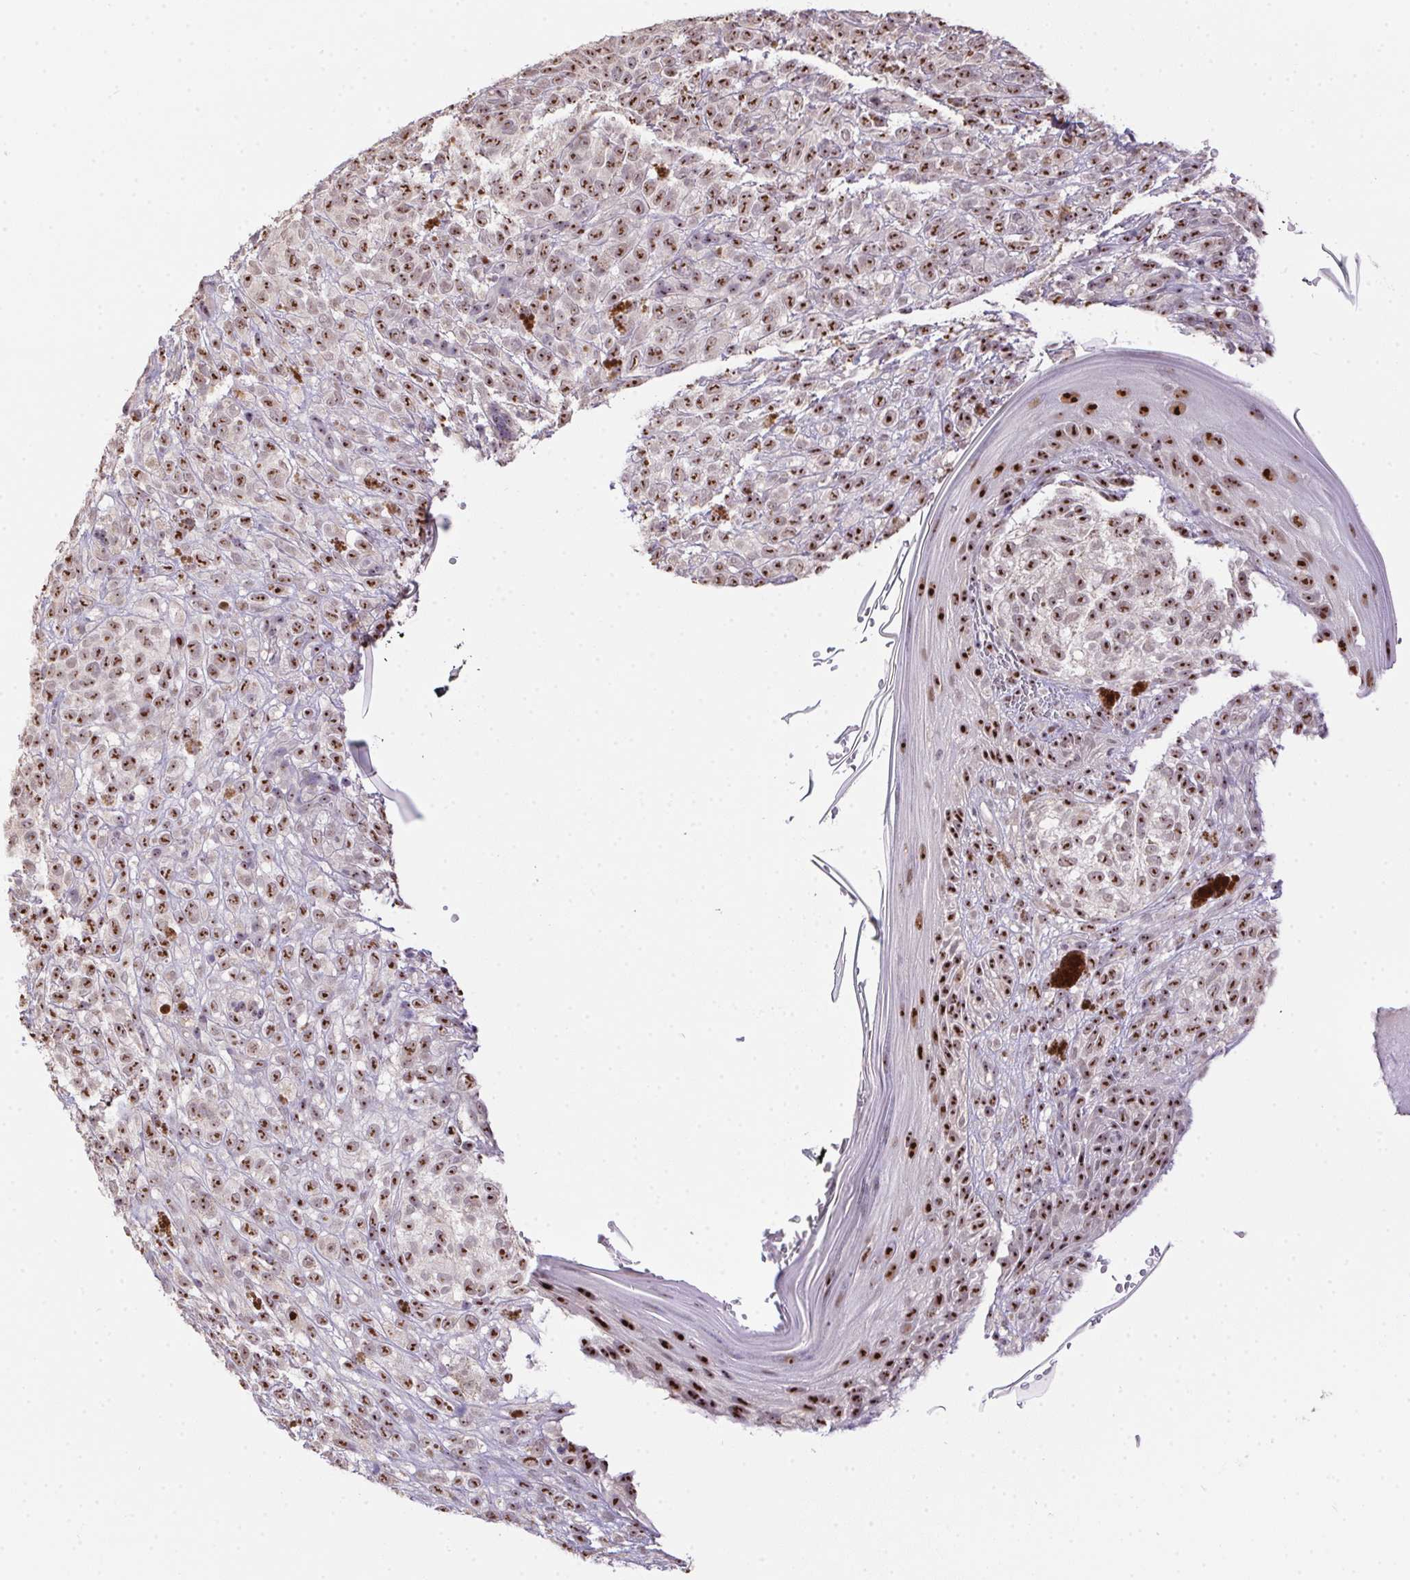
{"staining": {"intensity": "strong", "quantity": ">75%", "location": "nuclear"}, "tissue": "melanoma", "cell_type": "Tumor cells", "image_type": "cancer", "snomed": [{"axis": "morphology", "description": "Malignant melanoma, NOS"}, {"axis": "topography", "description": "Skin"}], "caption": "IHC (DAB) staining of human malignant melanoma displays strong nuclear protein staining in about >75% of tumor cells. (IHC, brightfield microscopy, high magnification).", "gene": "BATF2", "patient": {"sex": "female", "age": 86}}